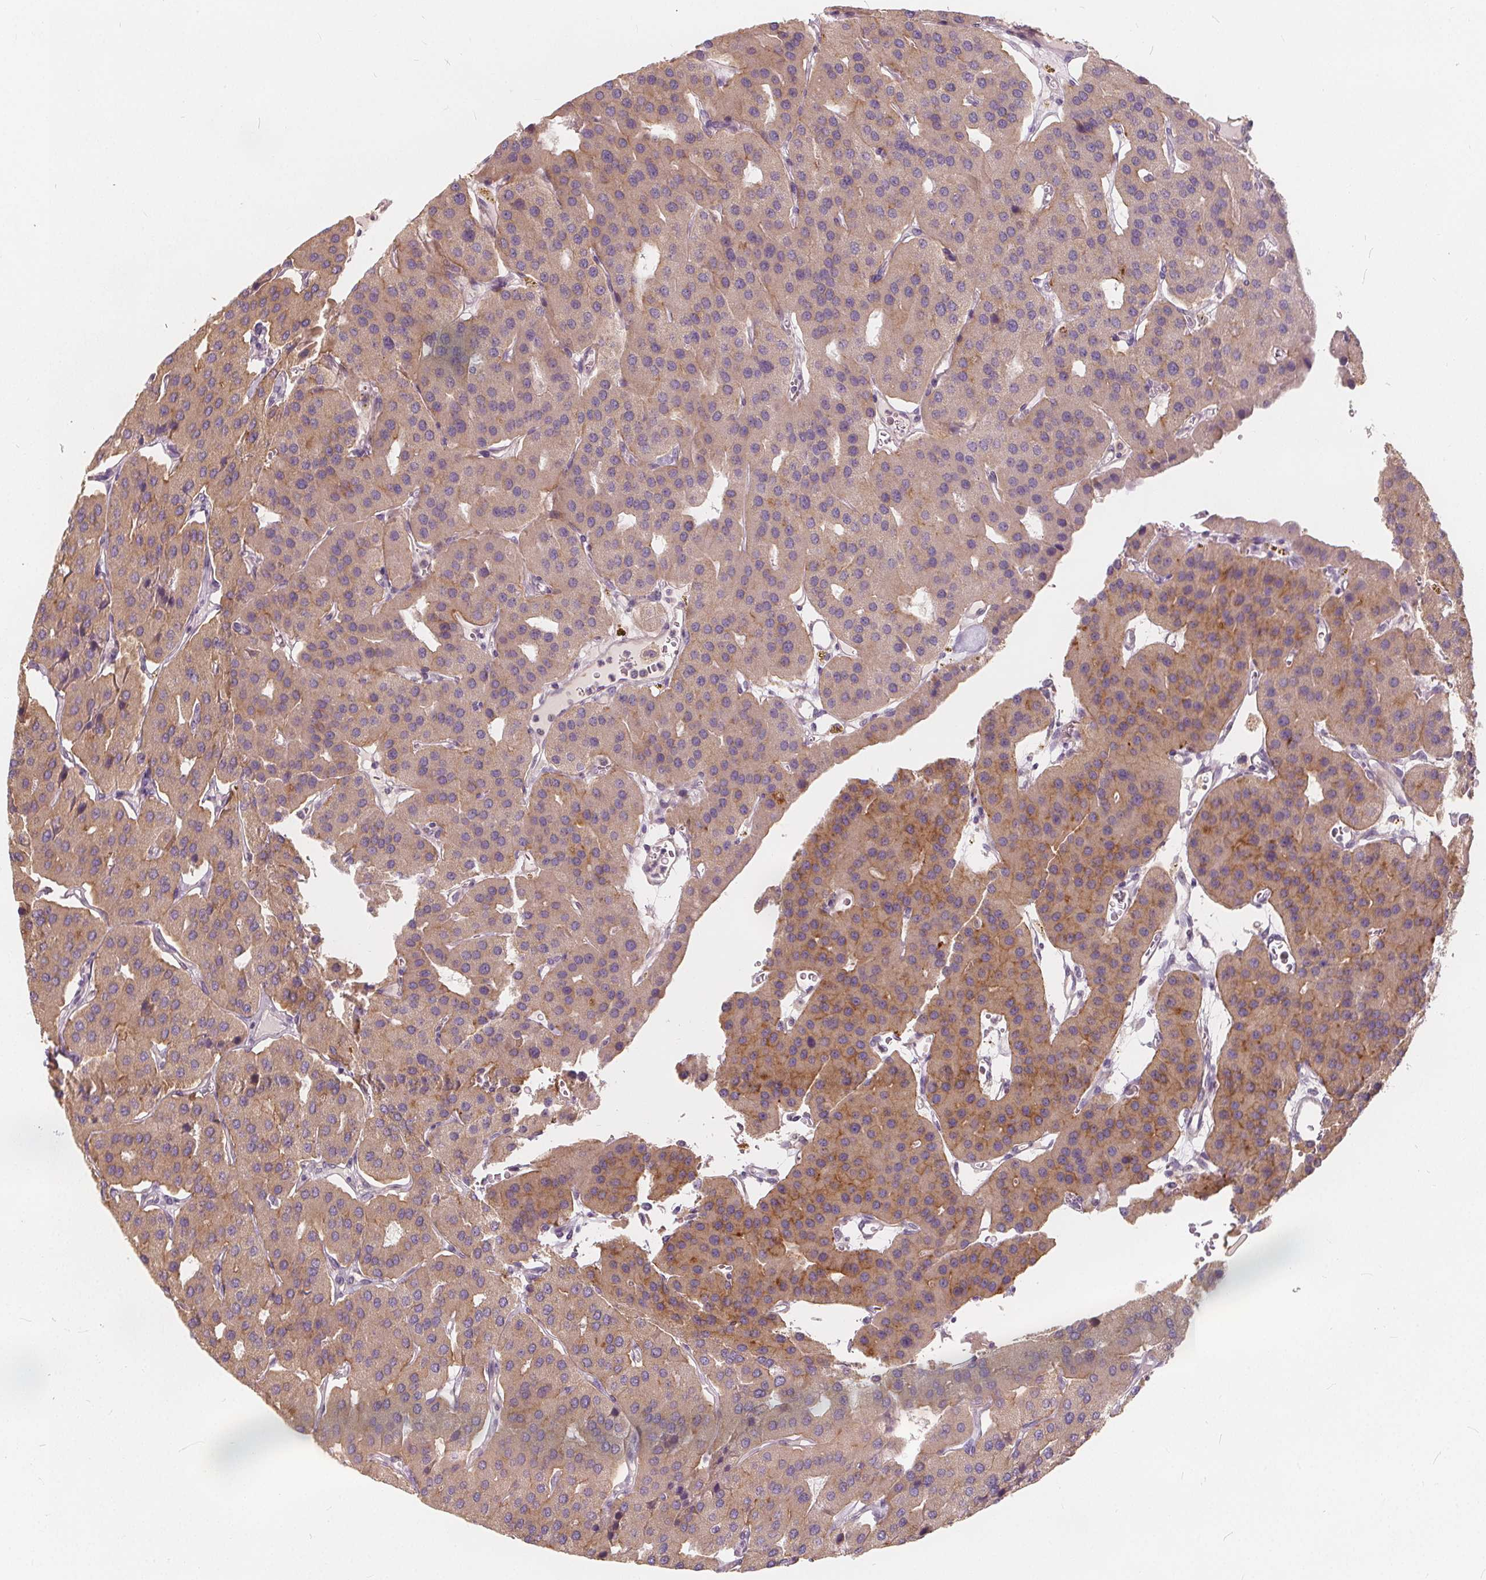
{"staining": {"intensity": "weak", "quantity": "25%-75%", "location": "cytoplasmic/membranous"}, "tissue": "parathyroid gland", "cell_type": "Glandular cells", "image_type": "normal", "snomed": [{"axis": "morphology", "description": "Normal tissue, NOS"}, {"axis": "morphology", "description": "Adenoma, NOS"}, {"axis": "topography", "description": "Parathyroid gland"}], "caption": "The immunohistochemical stain highlights weak cytoplasmic/membranous positivity in glandular cells of unremarkable parathyroid gland.", "gene": "DRC3", "patient": {"sex": "female", "age": 86}}